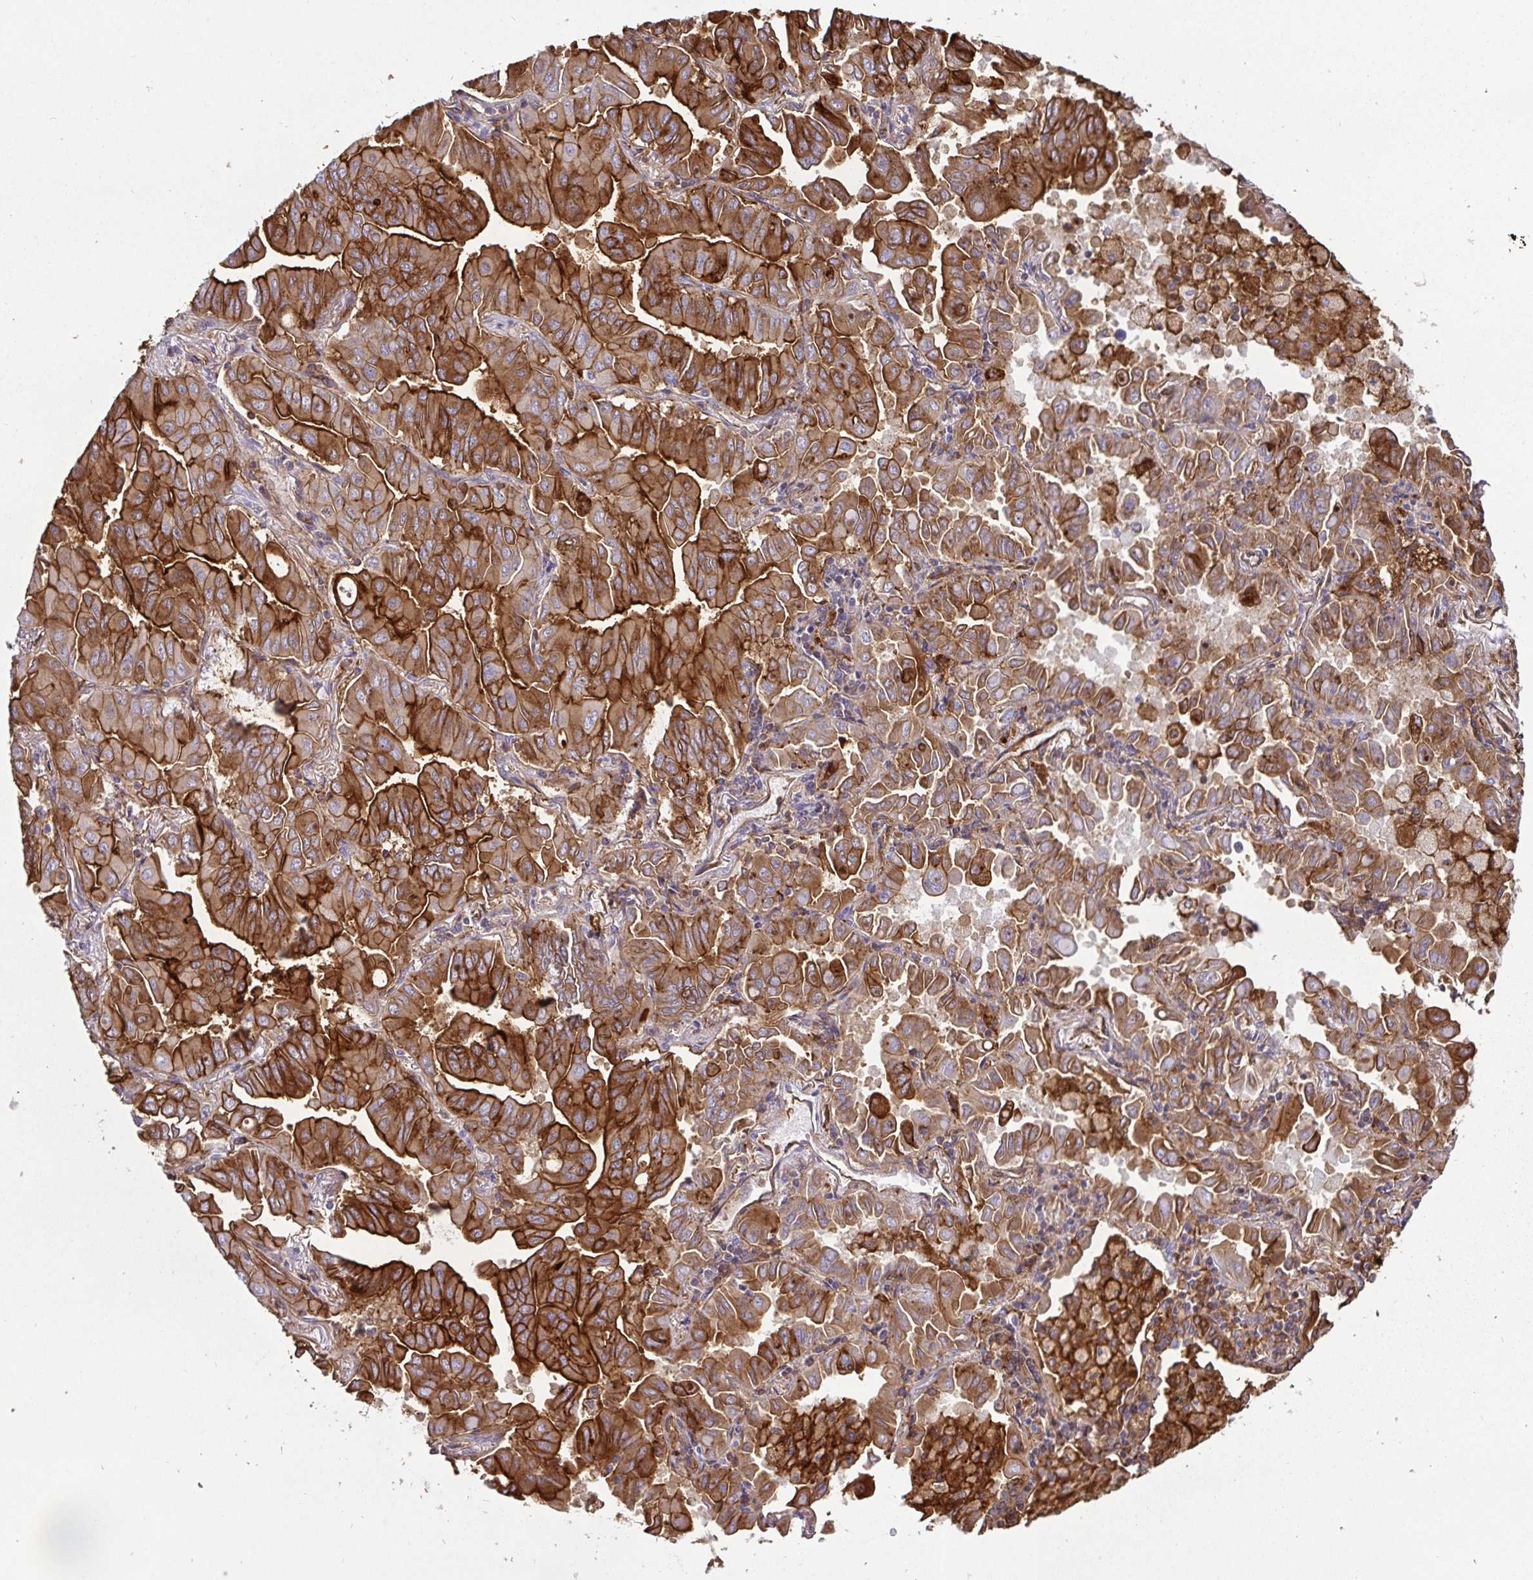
{"staining": {"intensity": "strong", "quantity": ">75%", "location": "cytoplasmic/membranous"}, "tissue": "lung cancer", "cell_type": "Tumor cells", "image_type": "cancer", "snomed": [{"axis": "morphology", "description": "Adenocarcinoma, NOS"}, {"axis": "topography", "description": "Lung"}], "caption": "This micrograph exhibits lung cancer stained with immunohistochemistry (IHC) to label a protein in brown. The cytoplasmic/membranous of tumor cells show strong positivity for the protein. Nuclei are counter-stained blue.", "gene": "ANXA2", "patient": {"sex": "male", "age": 64}}